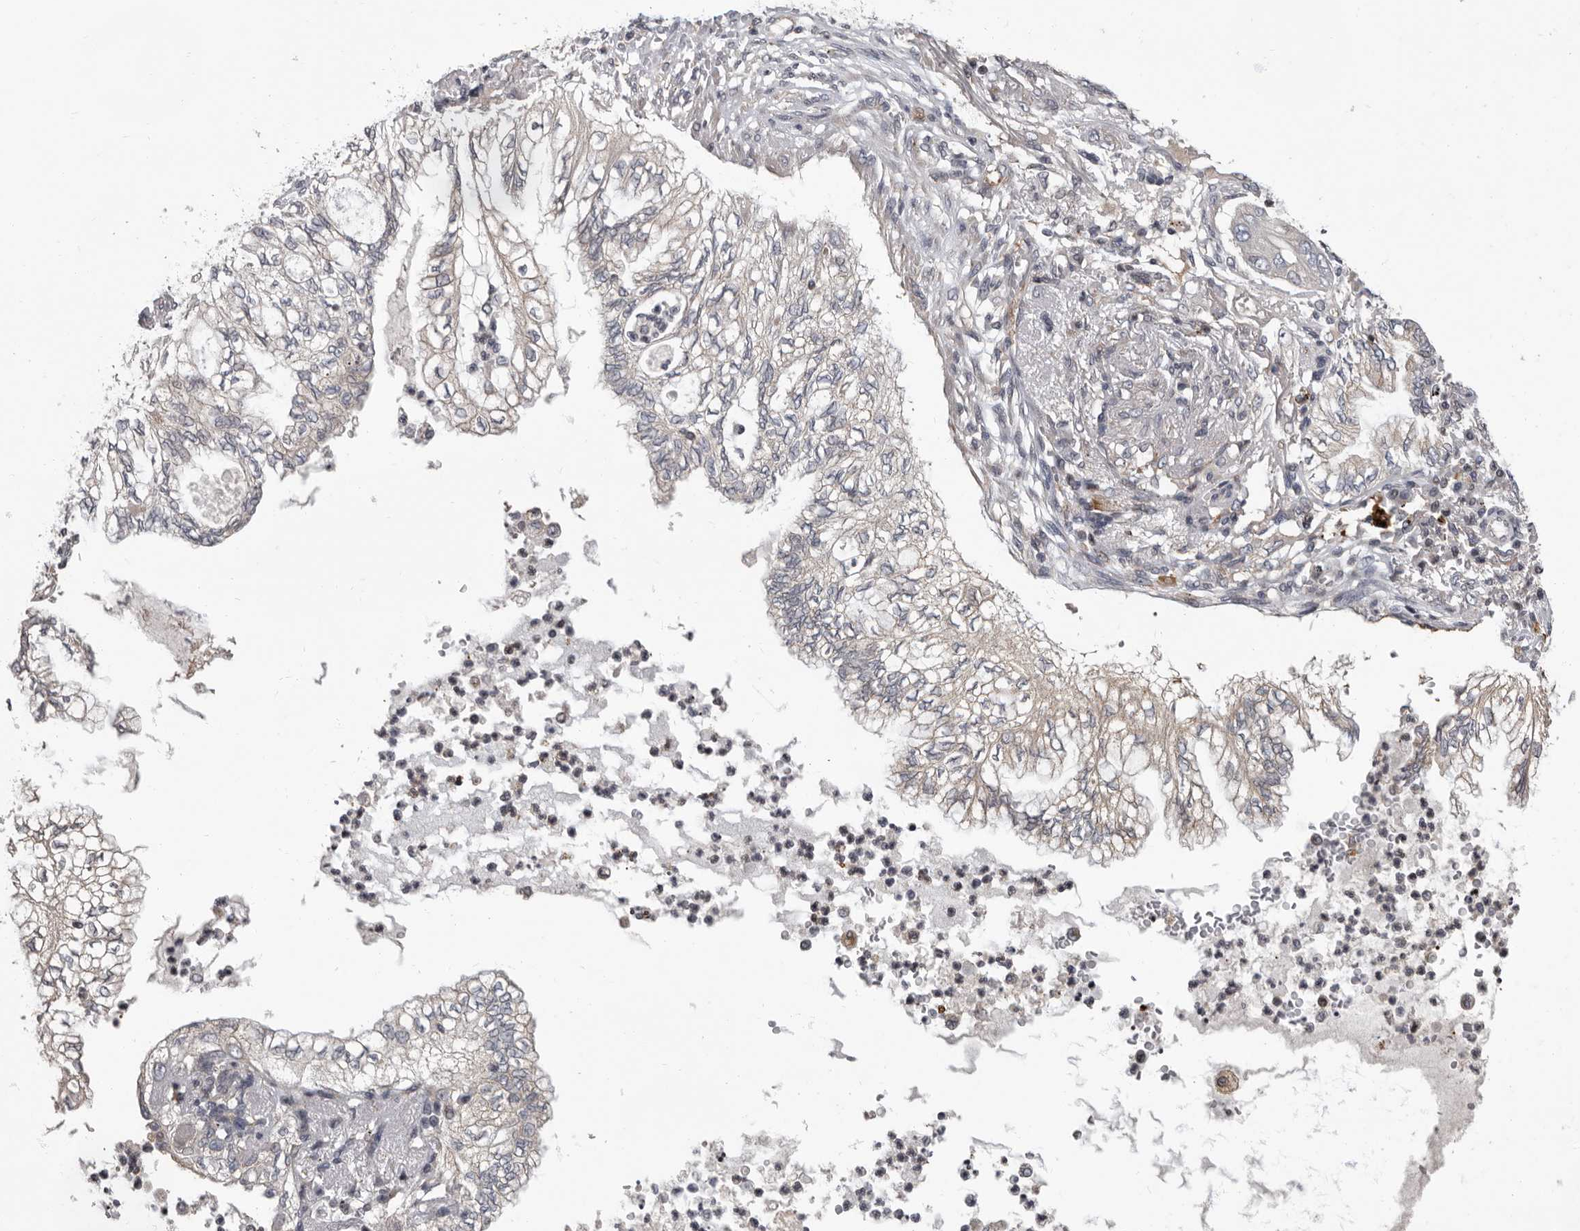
{"staining": {"intensity": "negative", "quantity": "none", "location": "none"}, "tissue": "lung cancer", "cell_type": "Tumor cells", "image_type": "cancer", "snomed": [{"axis": "morphology", "description": "Adenocarcinoma, NOS"}, {"axis": "topography", "description": "Lung"}], "caption": "The photomicrograph demonstrates no staining of tumor cells in lung cancer (adenocarcinoma).", "gene": "FGFR4", "patient": {"sex": "female", "age": 70}}